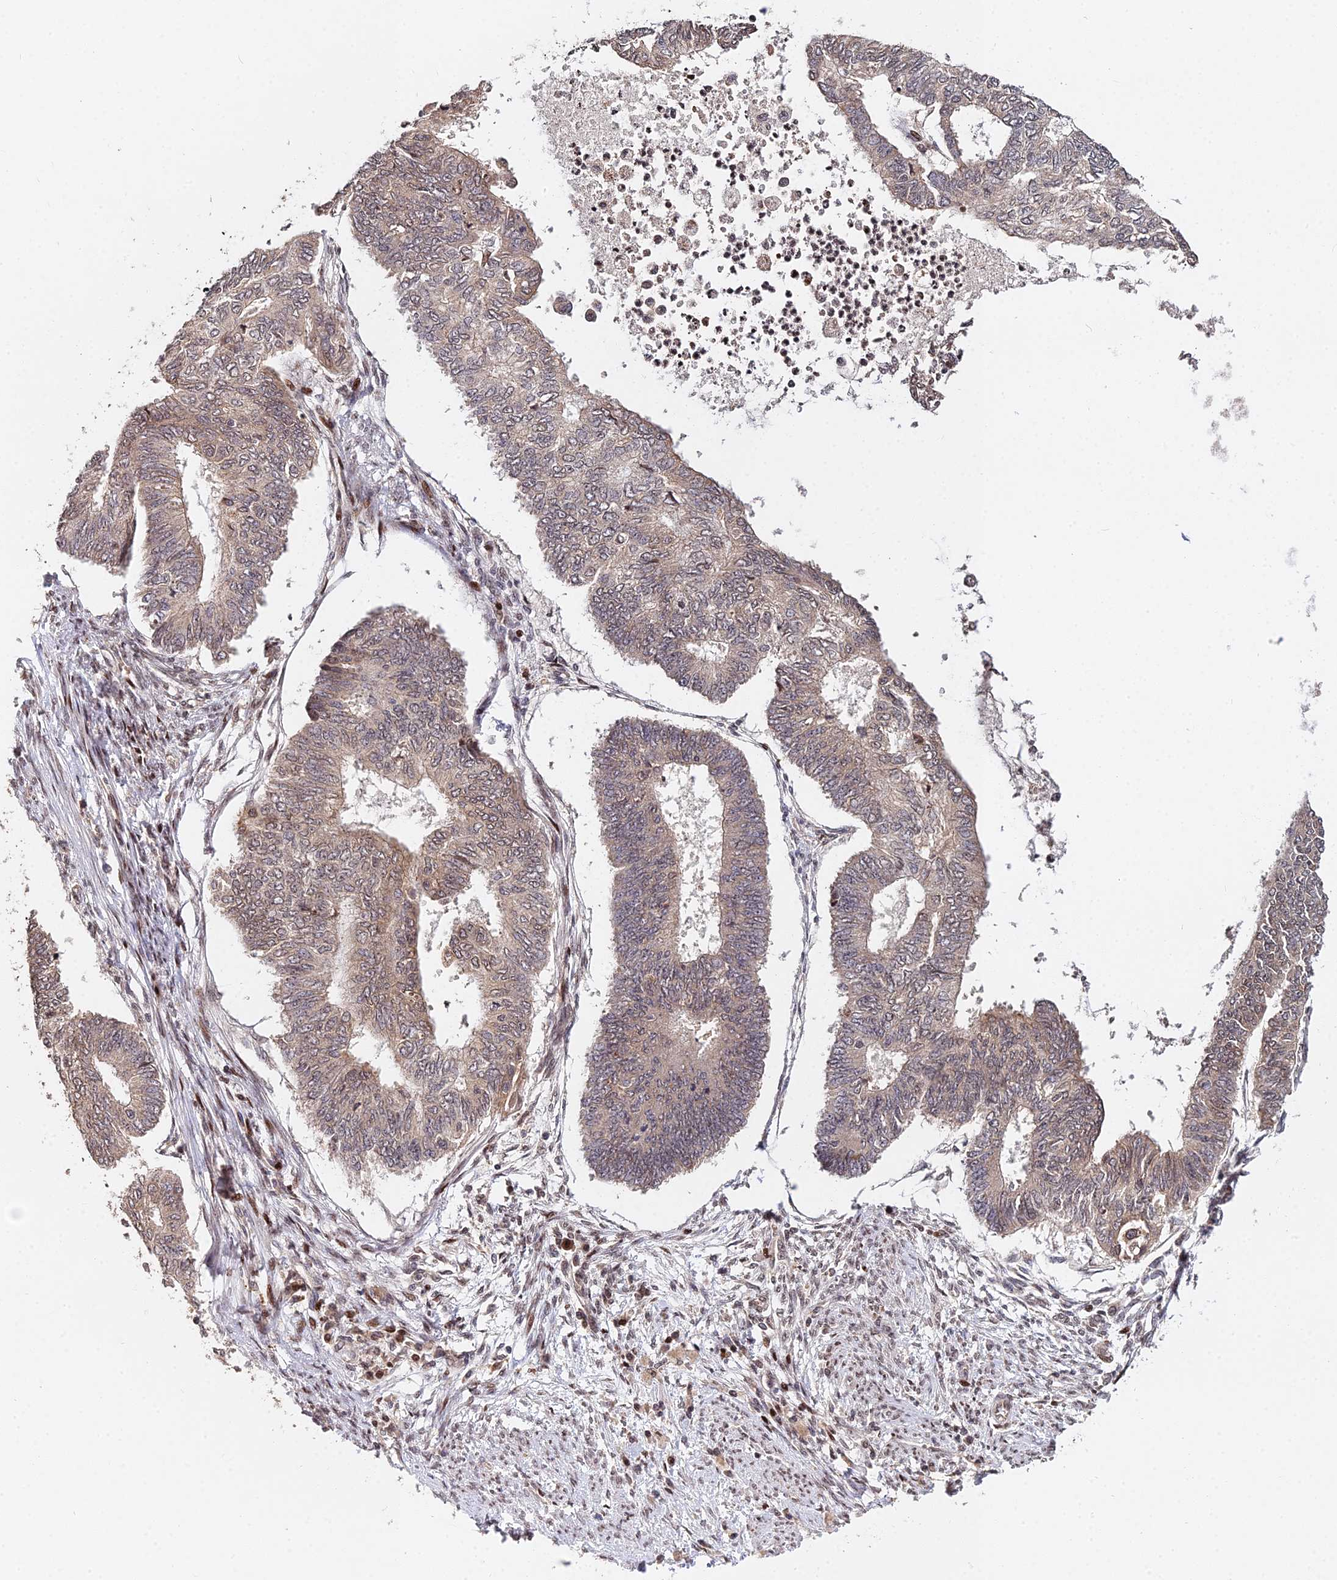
{"staining": {"intensity": "weak", "quantity": ">75%", "location": "cytoplasmic/membranous,nuclear"}, "tissue": "endometrial cancer", "cell_type": "Tumor cells", "image_type": "cancer", "snomed": [{"axis": "morphology", "description": "Adenocarcinoma, NOS"}, {"axis": "topography", "description": "Endometrium"}], "caption": "This histopathology image exhibits endometrial cancer stained with IHC to label a protein in brown. The cytoplasmic/membranous and nuclear of tumor cells show weak positivity for the protein. Nuclei are counter-stained blue.", "gene": "RBMS2", "patient": {"sex": "female", "age": 68}}